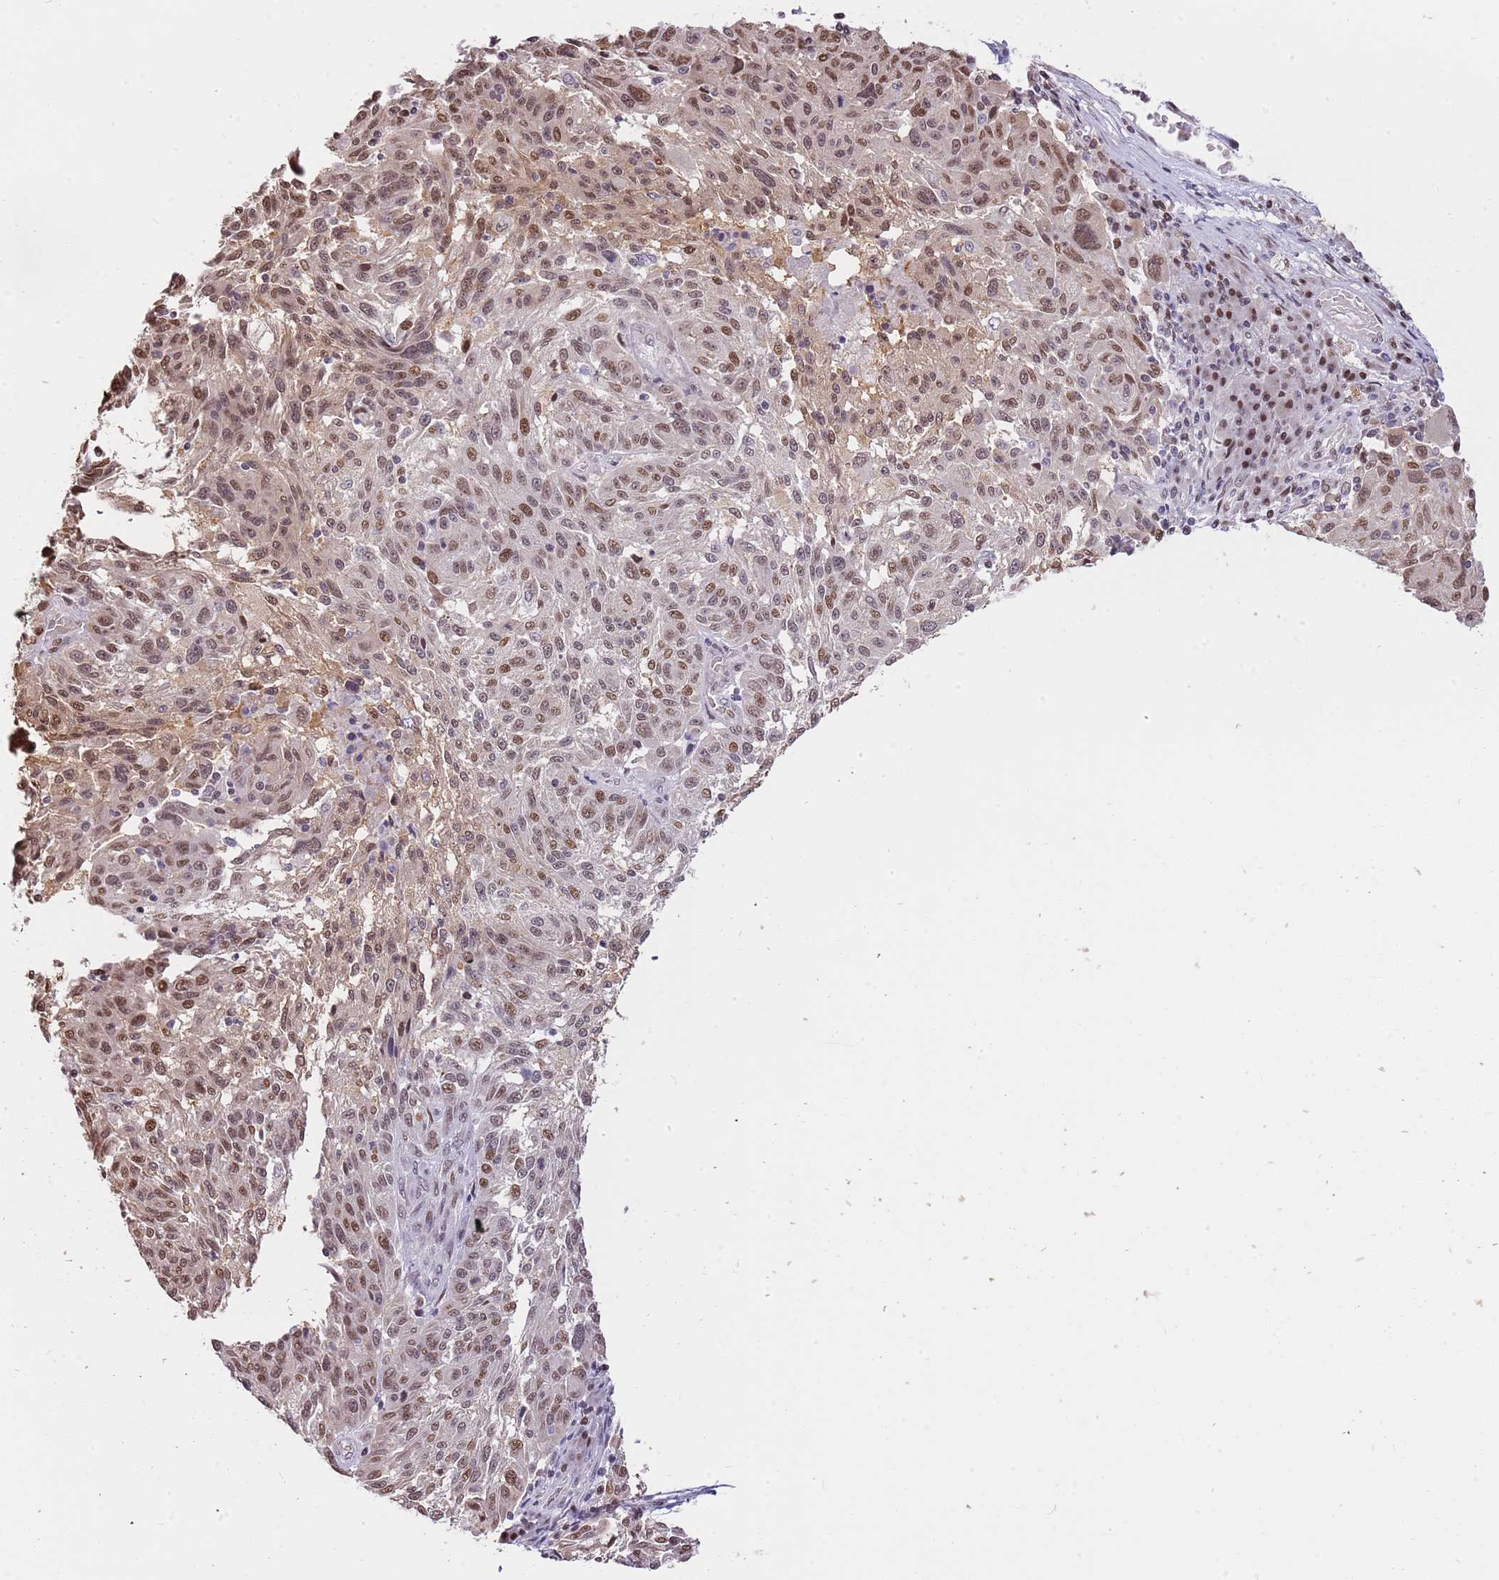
{"staining": {"intensity": "moderate", "quantity": ">75%", "location": "nuclear"}, "tissue": "melanoma", "cell_type": "Tumor cells", "image_type": "cancer", "snomed": [{"axis": "morphology", "description": "Malignant melanoma, NOS"}, {"axis": "topography", "description": "Skin"}], "caption": "Tumor cells display medium levels of moderate nuclear expression in approximately >75% of cells in malignant melanoma.", "gene": "RFK", "patient": {"sex": "male", "age": 53}}